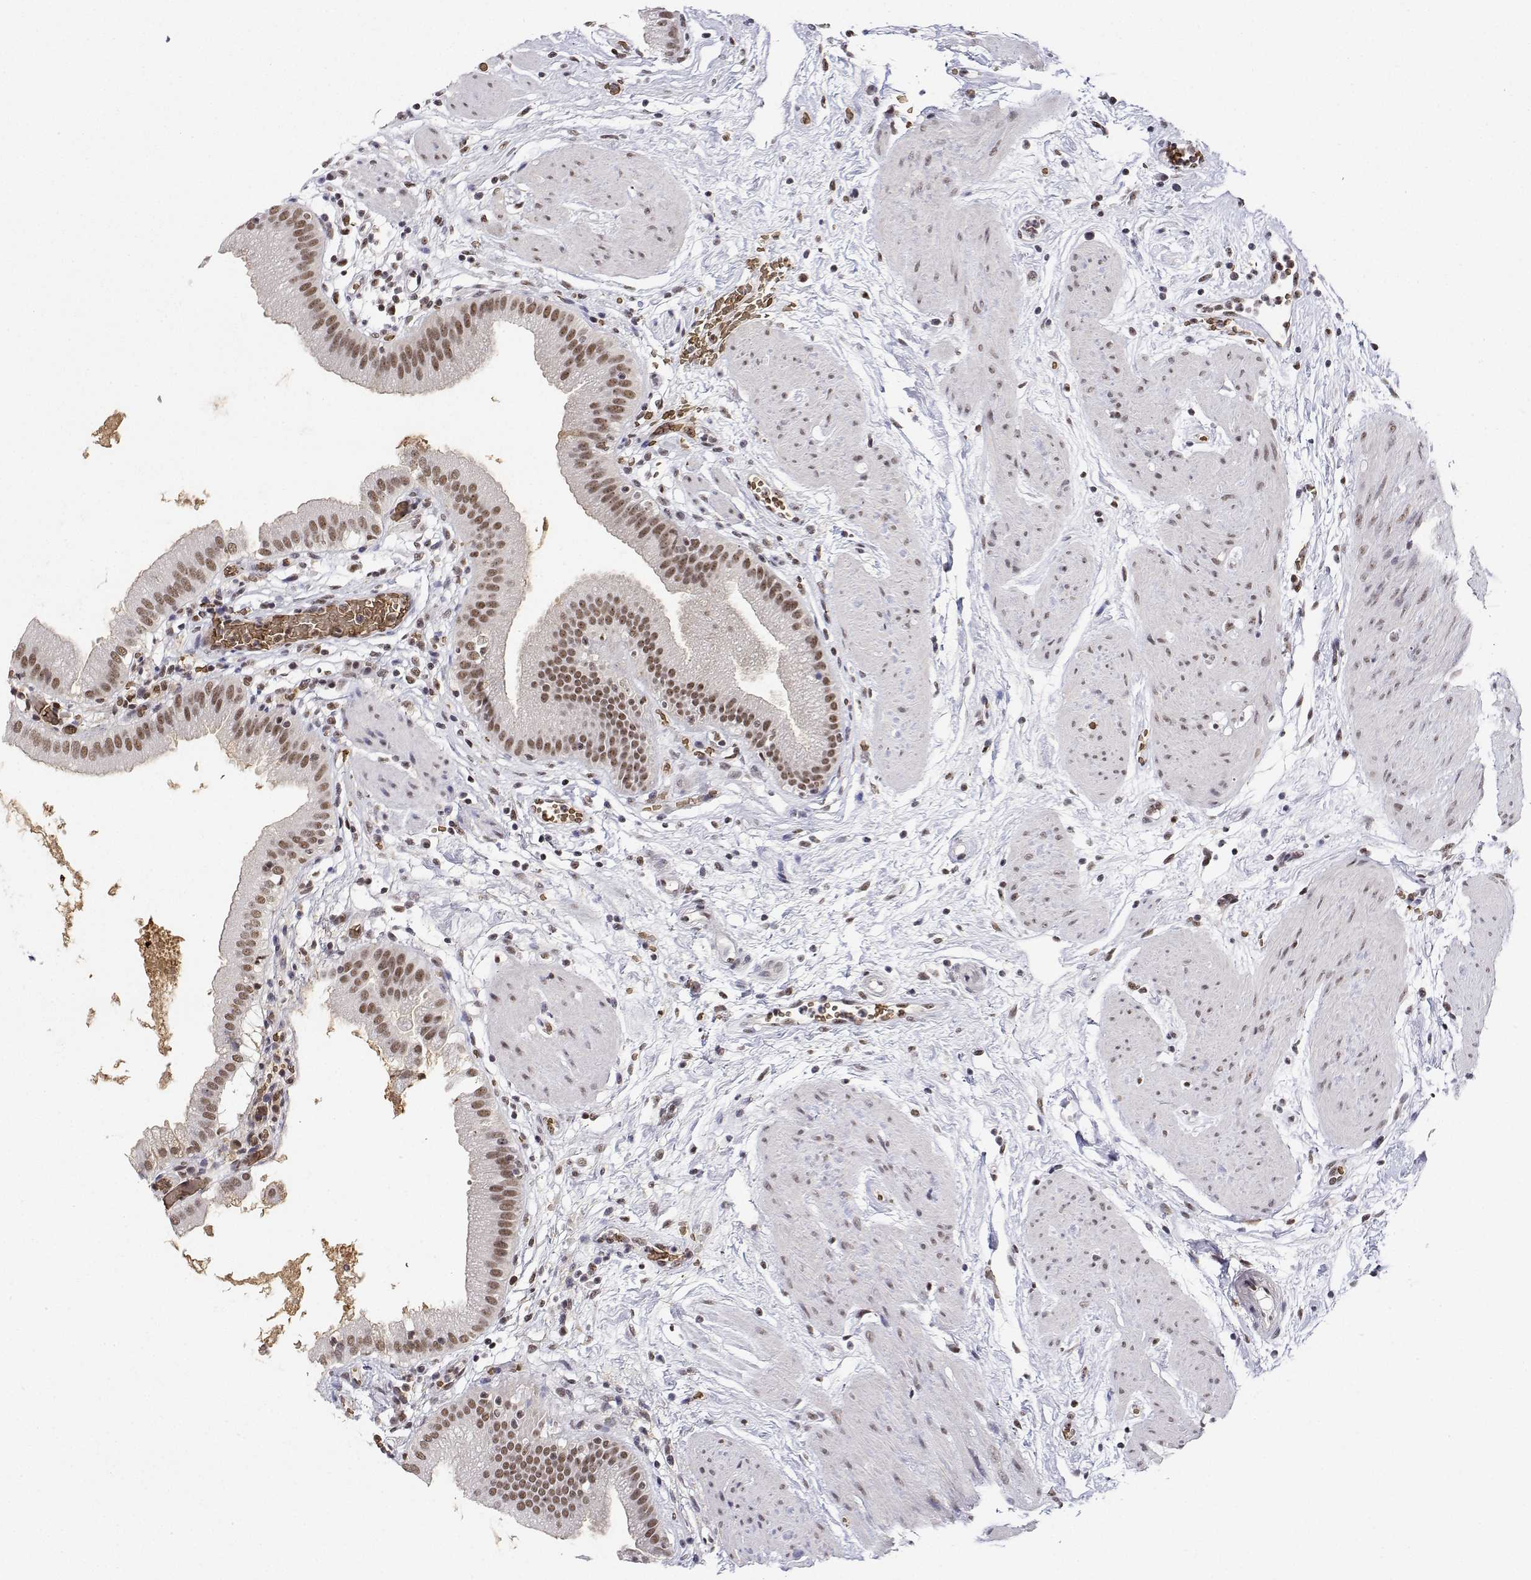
{"staining": {"intensity": "moderate", "quantity": ">75%", "location": "nuclear"}, "tissue": "gallbladder", "cell_type": "Glandular cells", "image_type": "normal", "snomed": [{"axis": "morphology", "description": "Normal tissue, NOS"}, {"axis": "topography", "description": "Gallbladder"}], "caption": "The immunohistochemical stain highlights moderate nuclear positivity in glandular cells of normal gallbladder.", "gene": "ADAR", "patient": {"sex": "female", "age": 65}}